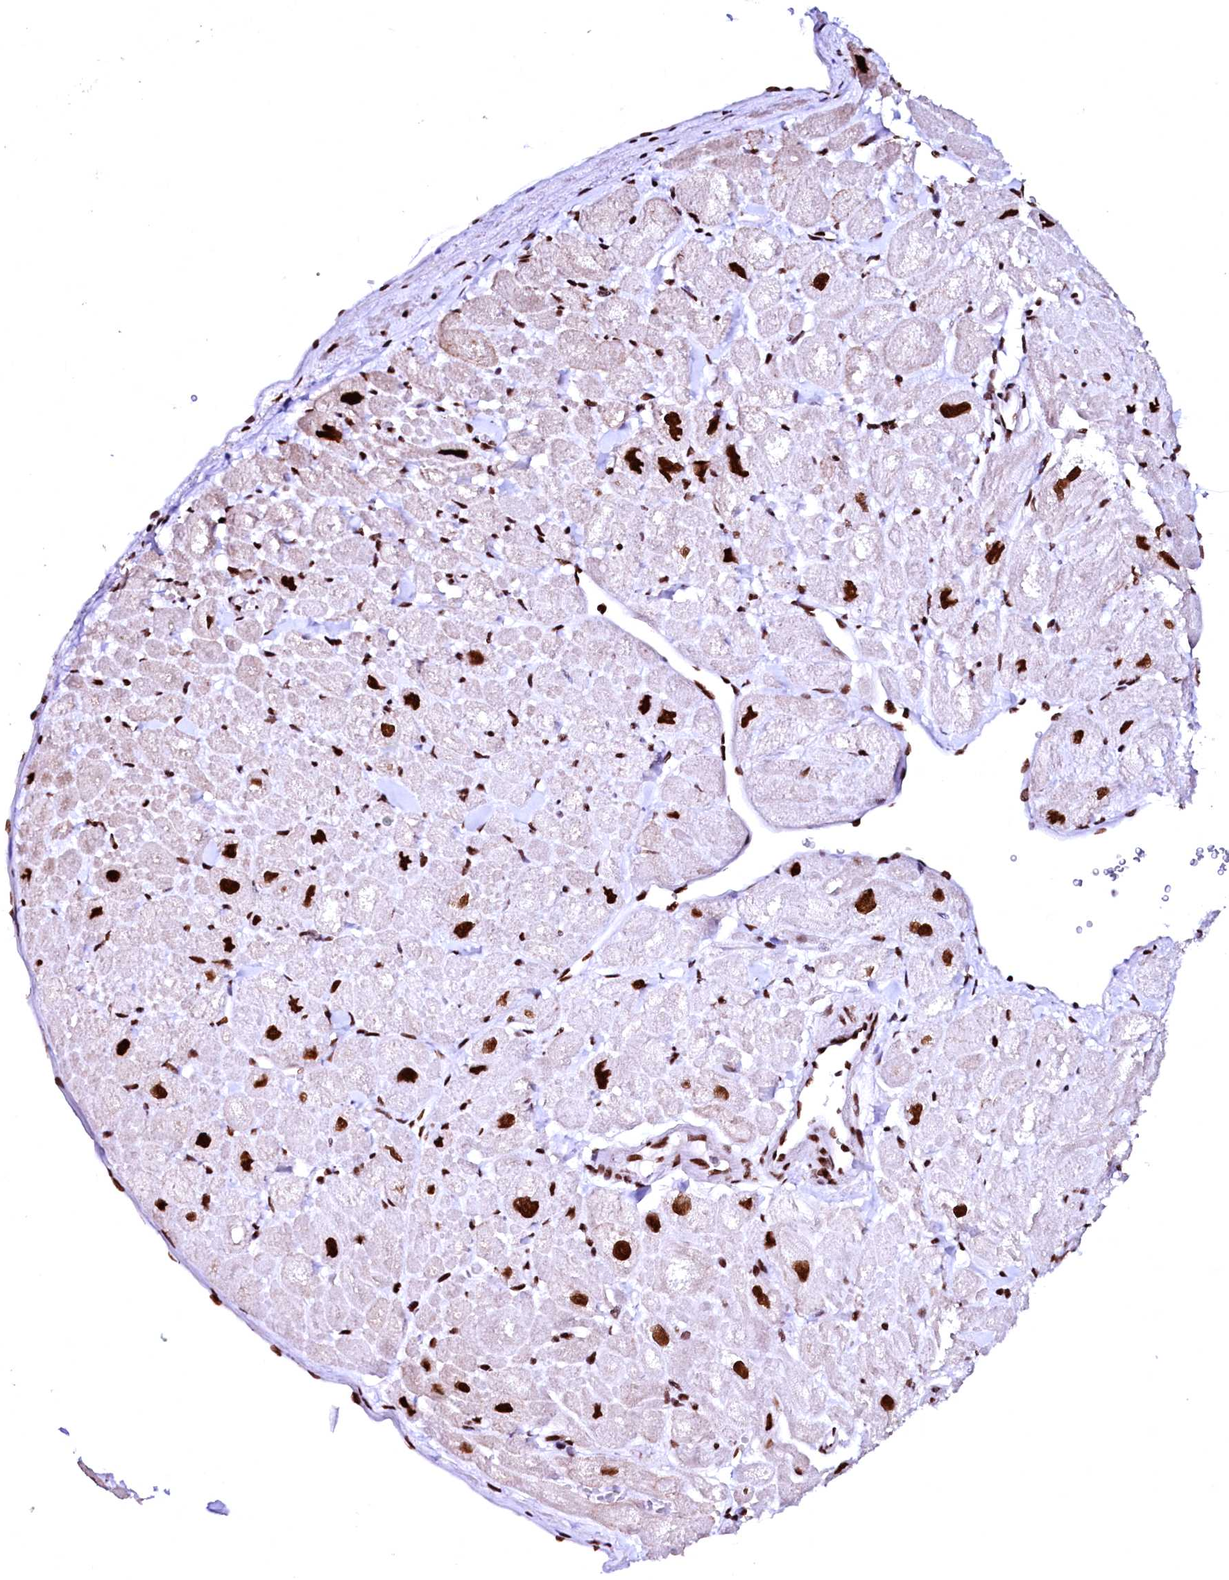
{"staining": {"intensity": "strong", "quantity": ">75%", "location": "nuclear"}, "tissue": "heart muscle", "cell_type": "Cardiomyocytes", "image_type": "normal", "snomed": [{"axis": "morphology", "description": "Normal tissue, NOS"}, {"axis": "topography", "description": "Heart"}], "caption": "Unremarkable heart muscle reveals strong nuclear staining in about >75% of cardiomyocytes, visualized by immunohistochemistry. (IHC, brightfield microscopy, high magnification).", "gene": "CPSF6", "patient": {"sex": "male", "age": 49}}